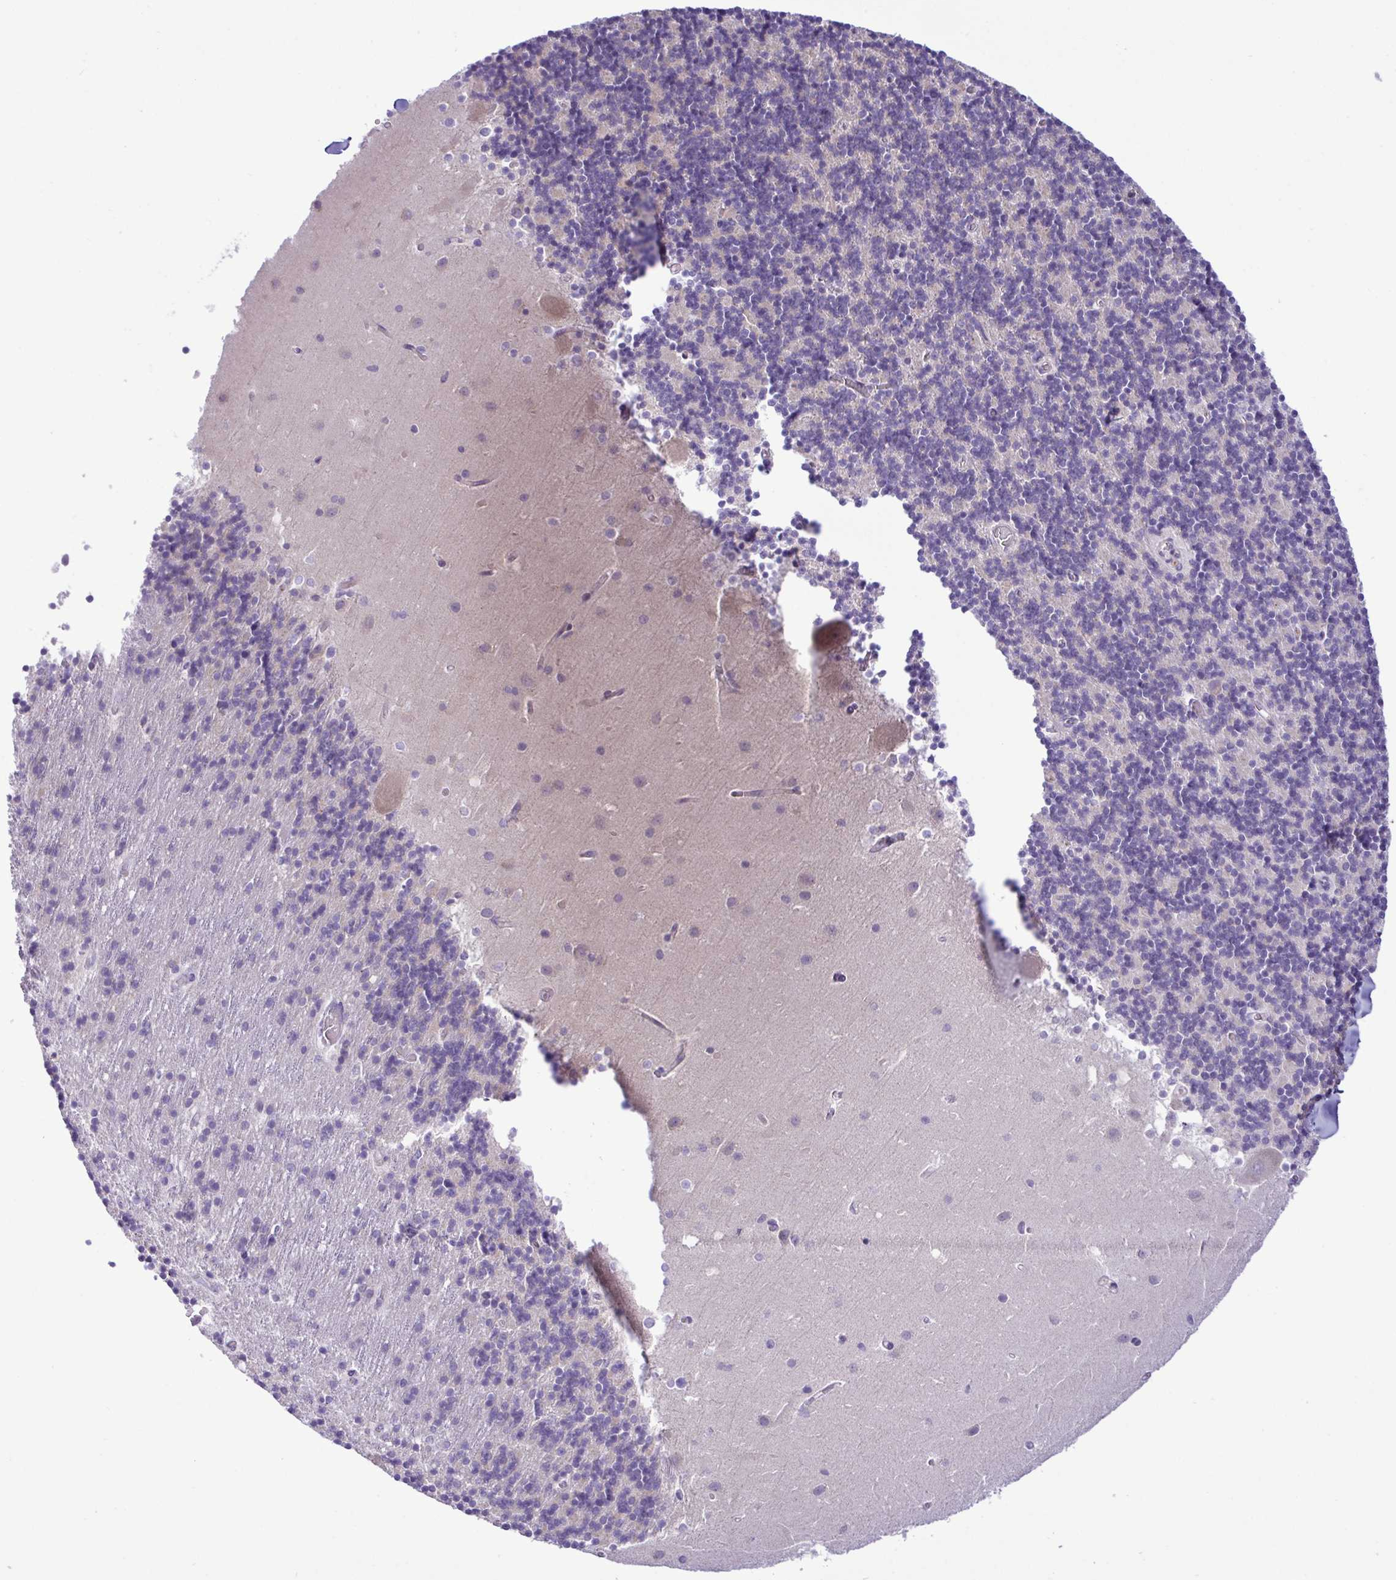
{"staining": {"intensity": "negative", "quantity": "none", "location": "none"}, "tissue": "cerebellum", "cell_type": "Cells in granular layer", "image_type": "normal", "snomed": [{"axis": "morphology", "description": "Normal tissue, NOS"}, {"axis": "topography", "description": "Cerebellum"}], "caption": "Cells in granular layer show no significant staining in unremarkable cerebellum. The staining was performed using DAB to visualize the protein expression in brown, while the nuclei were stained in blue with hematoxylin (Magnification: 20x).", "gene": "SYNPO2L", "patient": {"sex": "male", "age": 54}}